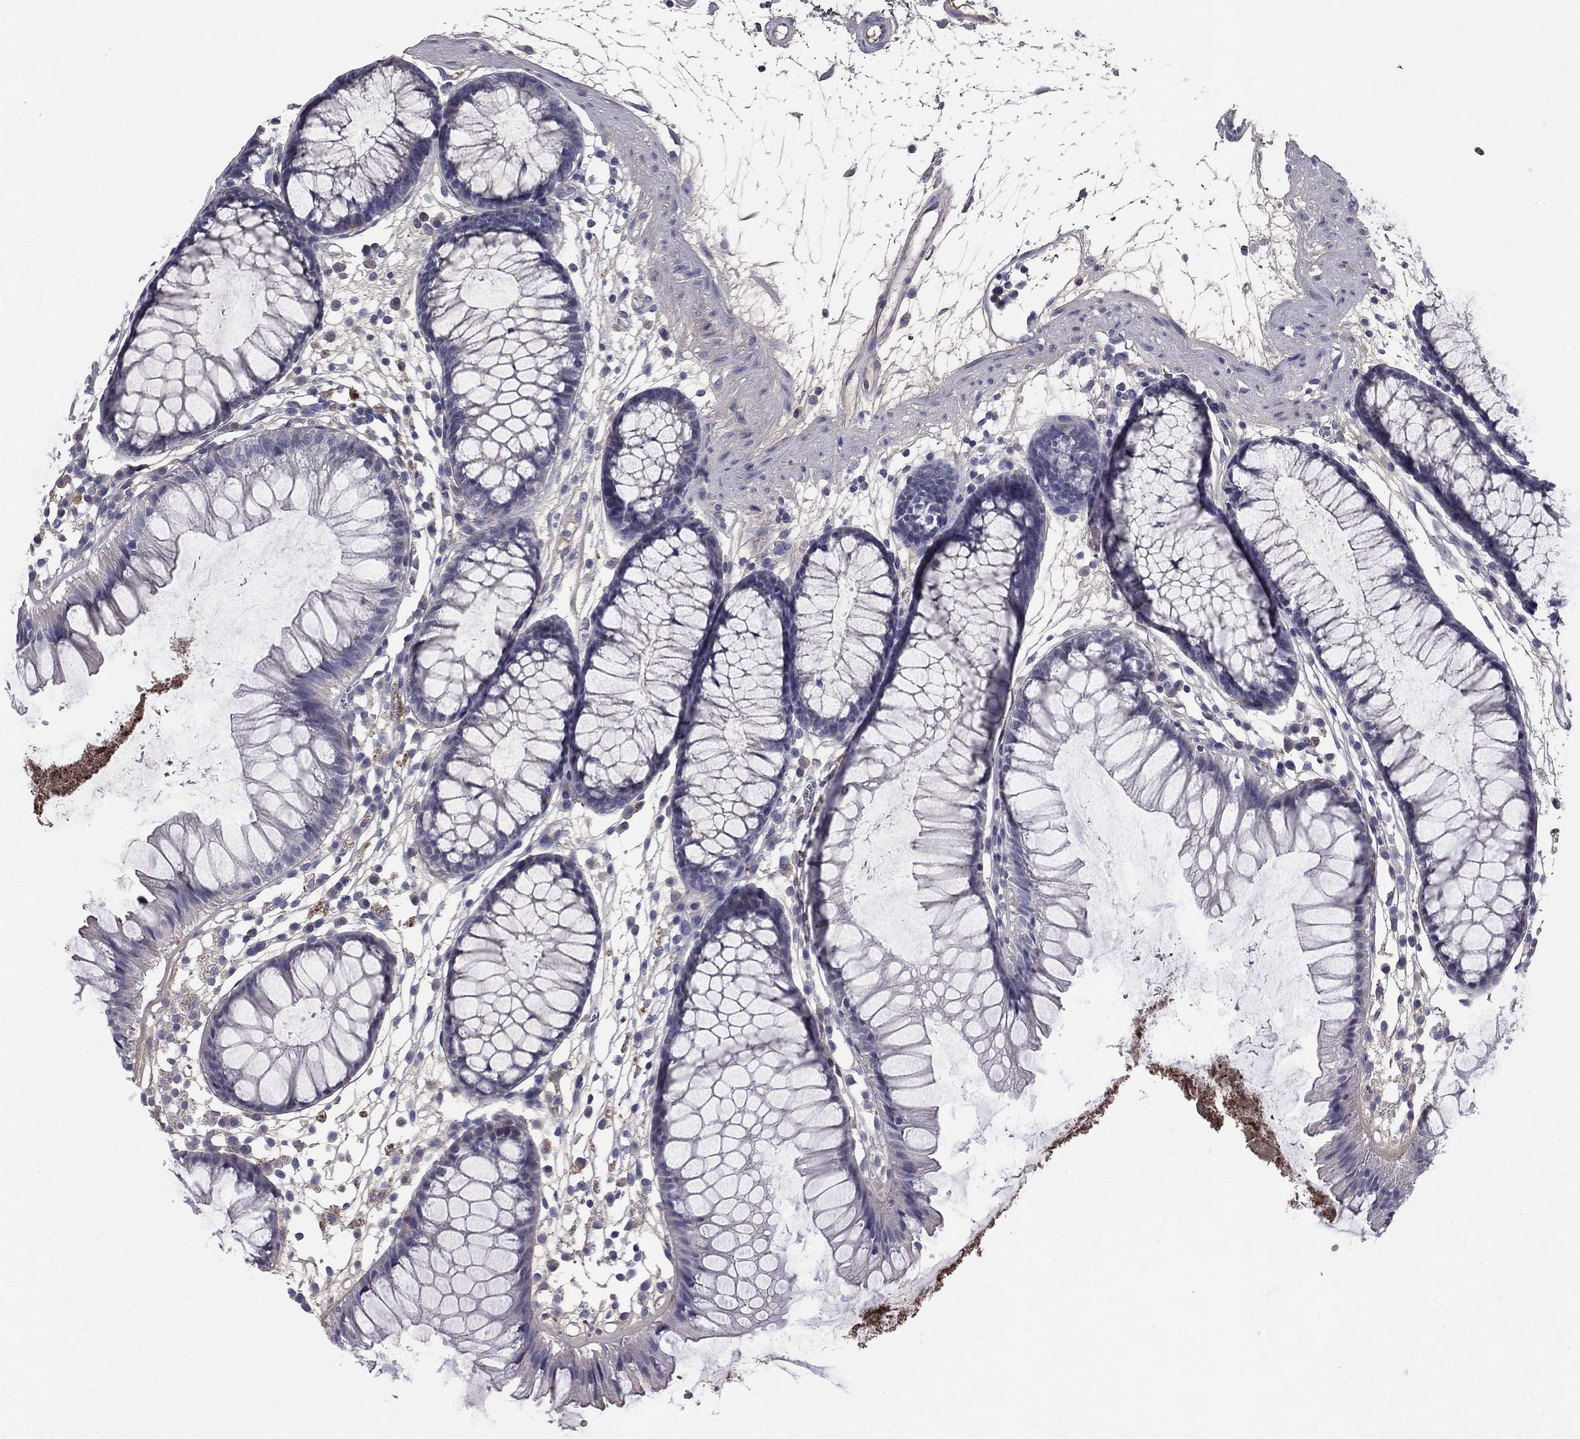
{"staining": {"intensity": "negative", "quantity": "none", "location": "none"}, "tissue": "colon", "cell_type": "Endothelial cells", "image_type": "normal", "snomed": [{"axis": "morphology", "description": "Normal tissue, NOS"}, {"axis": "morphology", "description": "Adenocarcinoma, NOS"}, {"axis": "topography", "description": "Colon"}], "caption": "Protein analysis of unremarkable colon reveals no significant expression in endothelial cells. (DAB (3,3'-diaminobenzidine) immunohistochemistry (IHC), high magnification).", "gene": "COL2A1", "patient": {"sex": "male", "age": 65}}